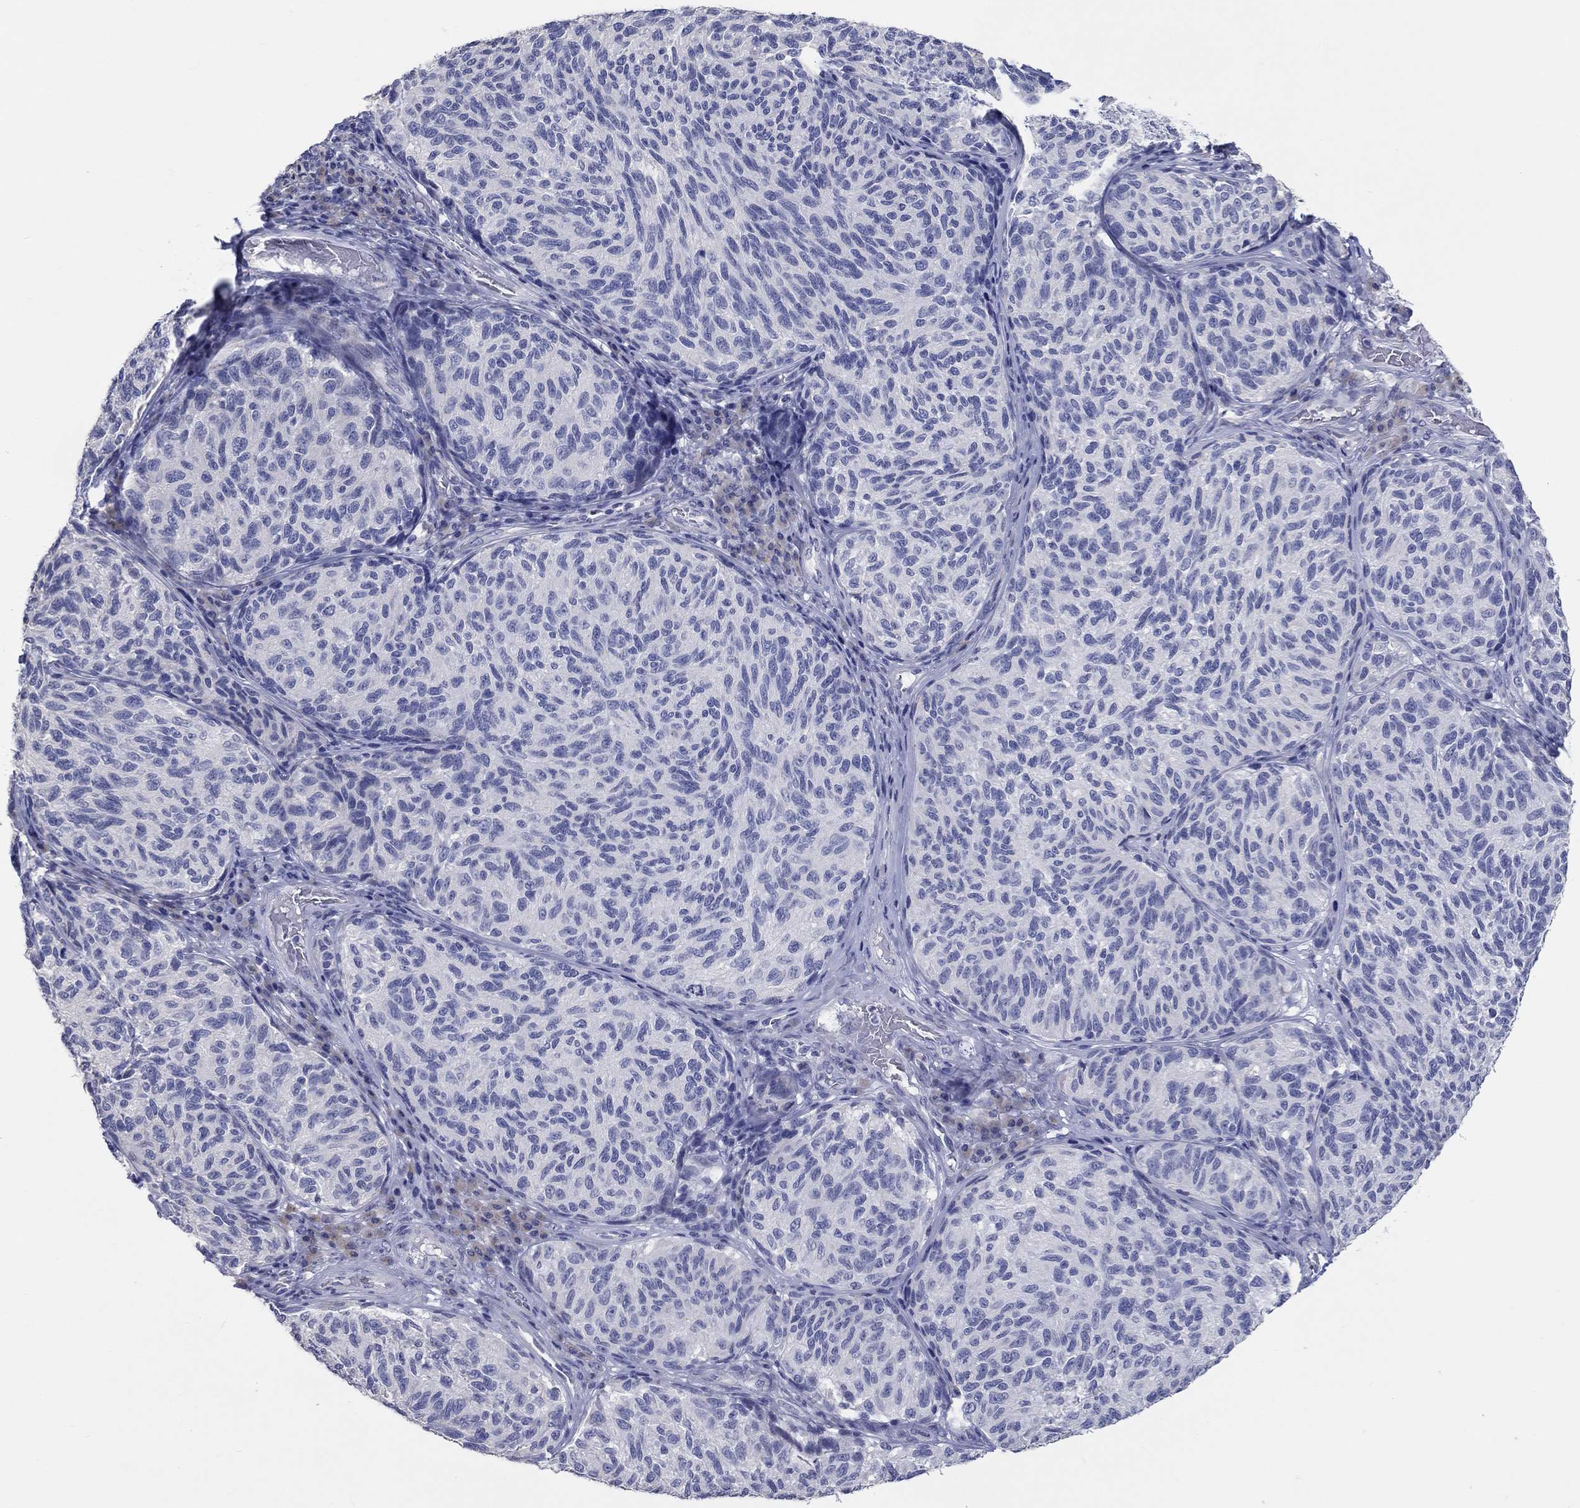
{"staining": {"intensity": "negative", "quantity": "none", "location": "none"}, "tissue": "melanoma", "cell_type": "Tumor cells", "image_type": "cancer", "snomed": [{"axis": "morphology", "description": "Malignant melanoma, NOS"}, {"axis": "topography", "description": "Skin"}], "caption": "The photomicrograph reveals no staining of tumor cells in malignant melanoma.", "gene": "LRRC4C", "patient": {"sex": "female", "age": 73}}